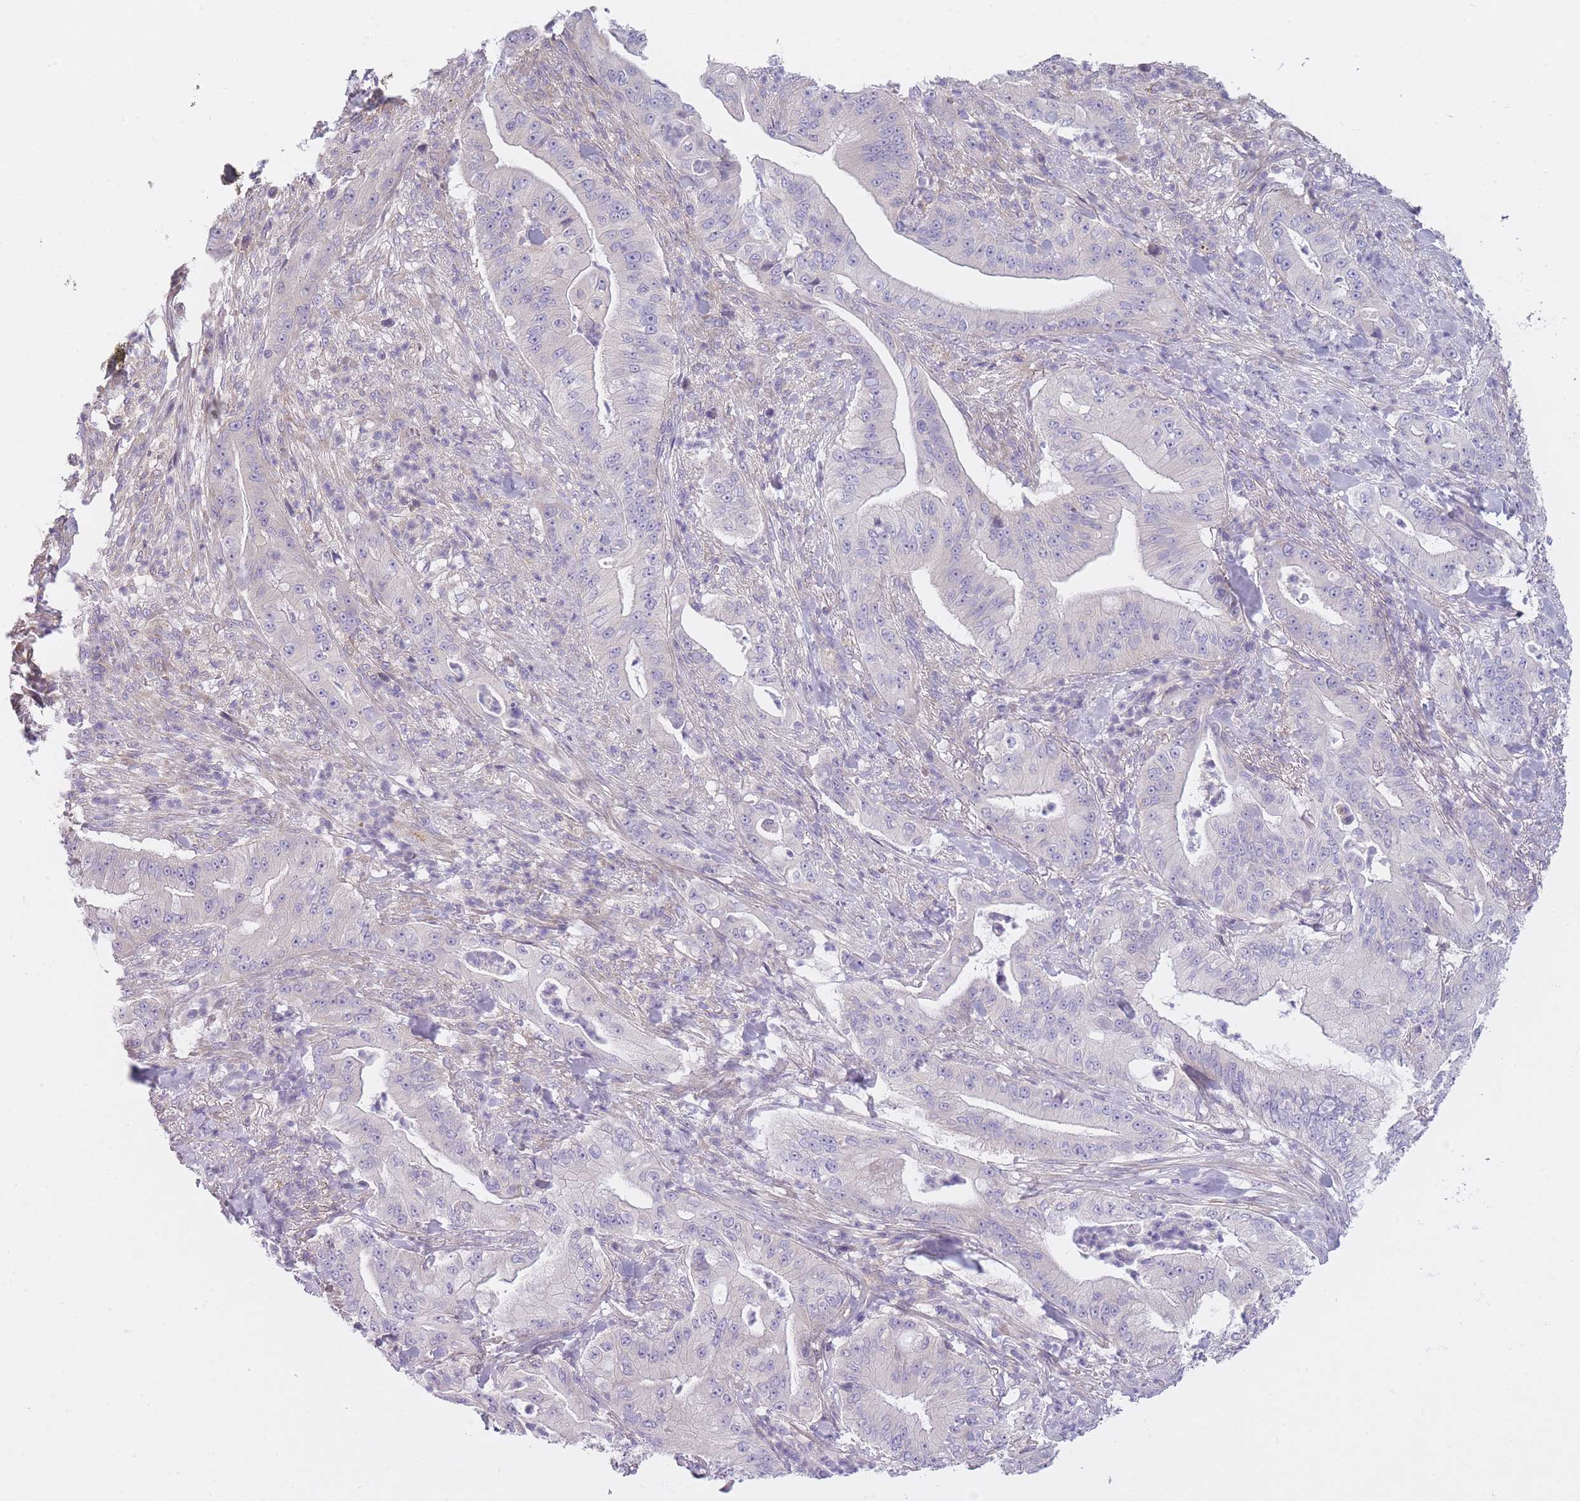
{"staining": {"intensity": "negative", "quantity": "none", "location": "none"}, "tissue": "pancreatic cancer", "cell_type": "Tumor cells", "image_type": "cancer", "snomed": [{"axis": "morphology", "description": "Adenocarcinoma, NOS"}, {"axis": "topography", "description": "Pancreas"}], "caption": "High magnification brightfield microscopy of pancreatic cancer (adenocarcinoma) stained with DAB (3,3'-diaminobenzidine) (brown) and counterstained with hematoxylin (blue): tumor cells show no significant expression.", "gene": "AP3M2", "patient": {"sex": "male", "age": 71}}